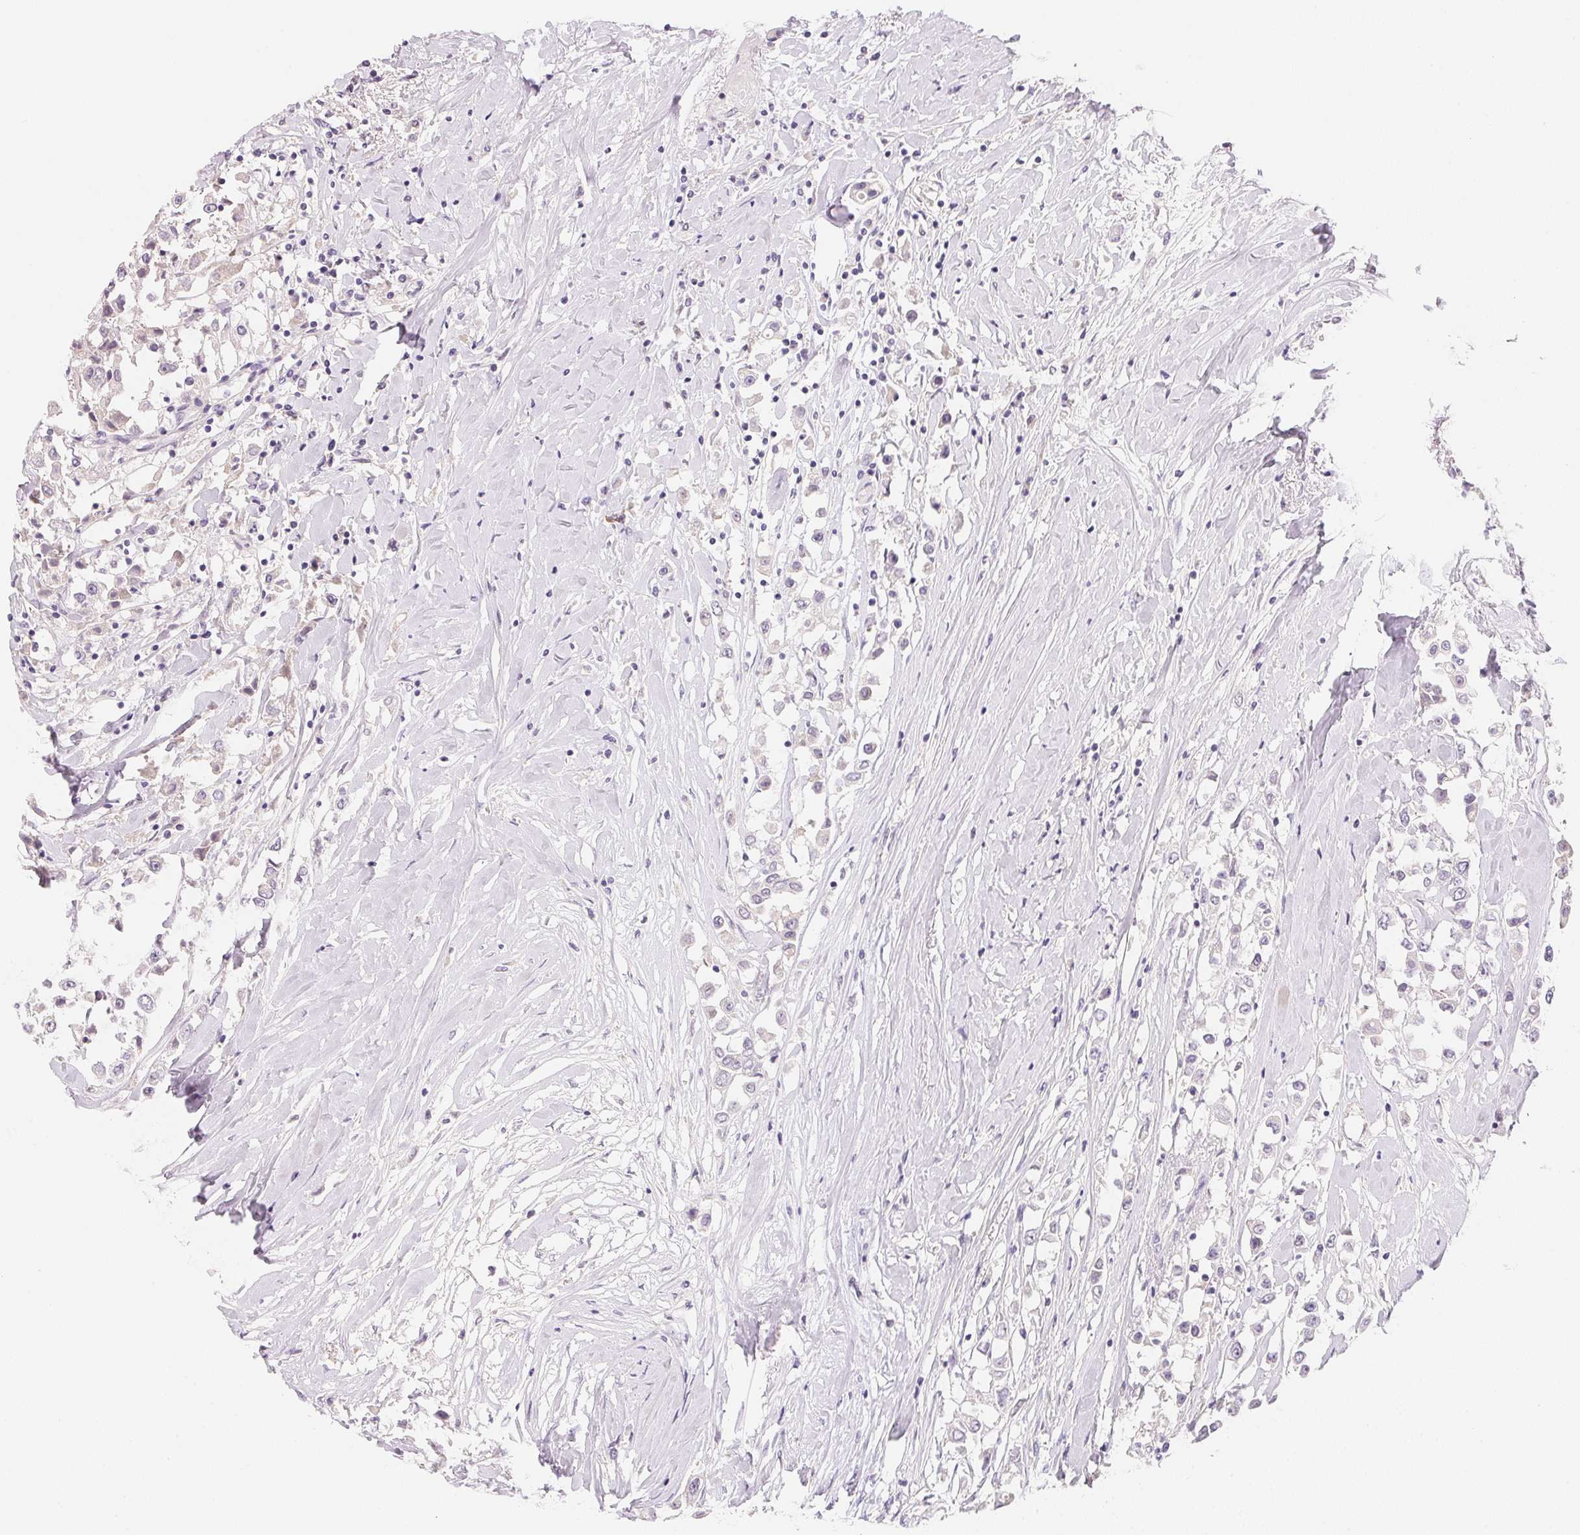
{"staining": {"intensity": "negative", "quantity": "none", "location": "none"}, "tissue": "breast cancer", "cell_type": "Tumor cells", "image_type": "cancer", "snomed": [{"axis": "morphology", "description": "Duct carcinoma"}, {"axis": "topography", "description": "Breast"}], "caption": "Immunohistochemistry (IHC) of human breast cancer displays no staining in tumor cells. (DAB IHC, high magnification).", "gene": "MCOLN3", "patient": {"sex": "female", "age": 61}}